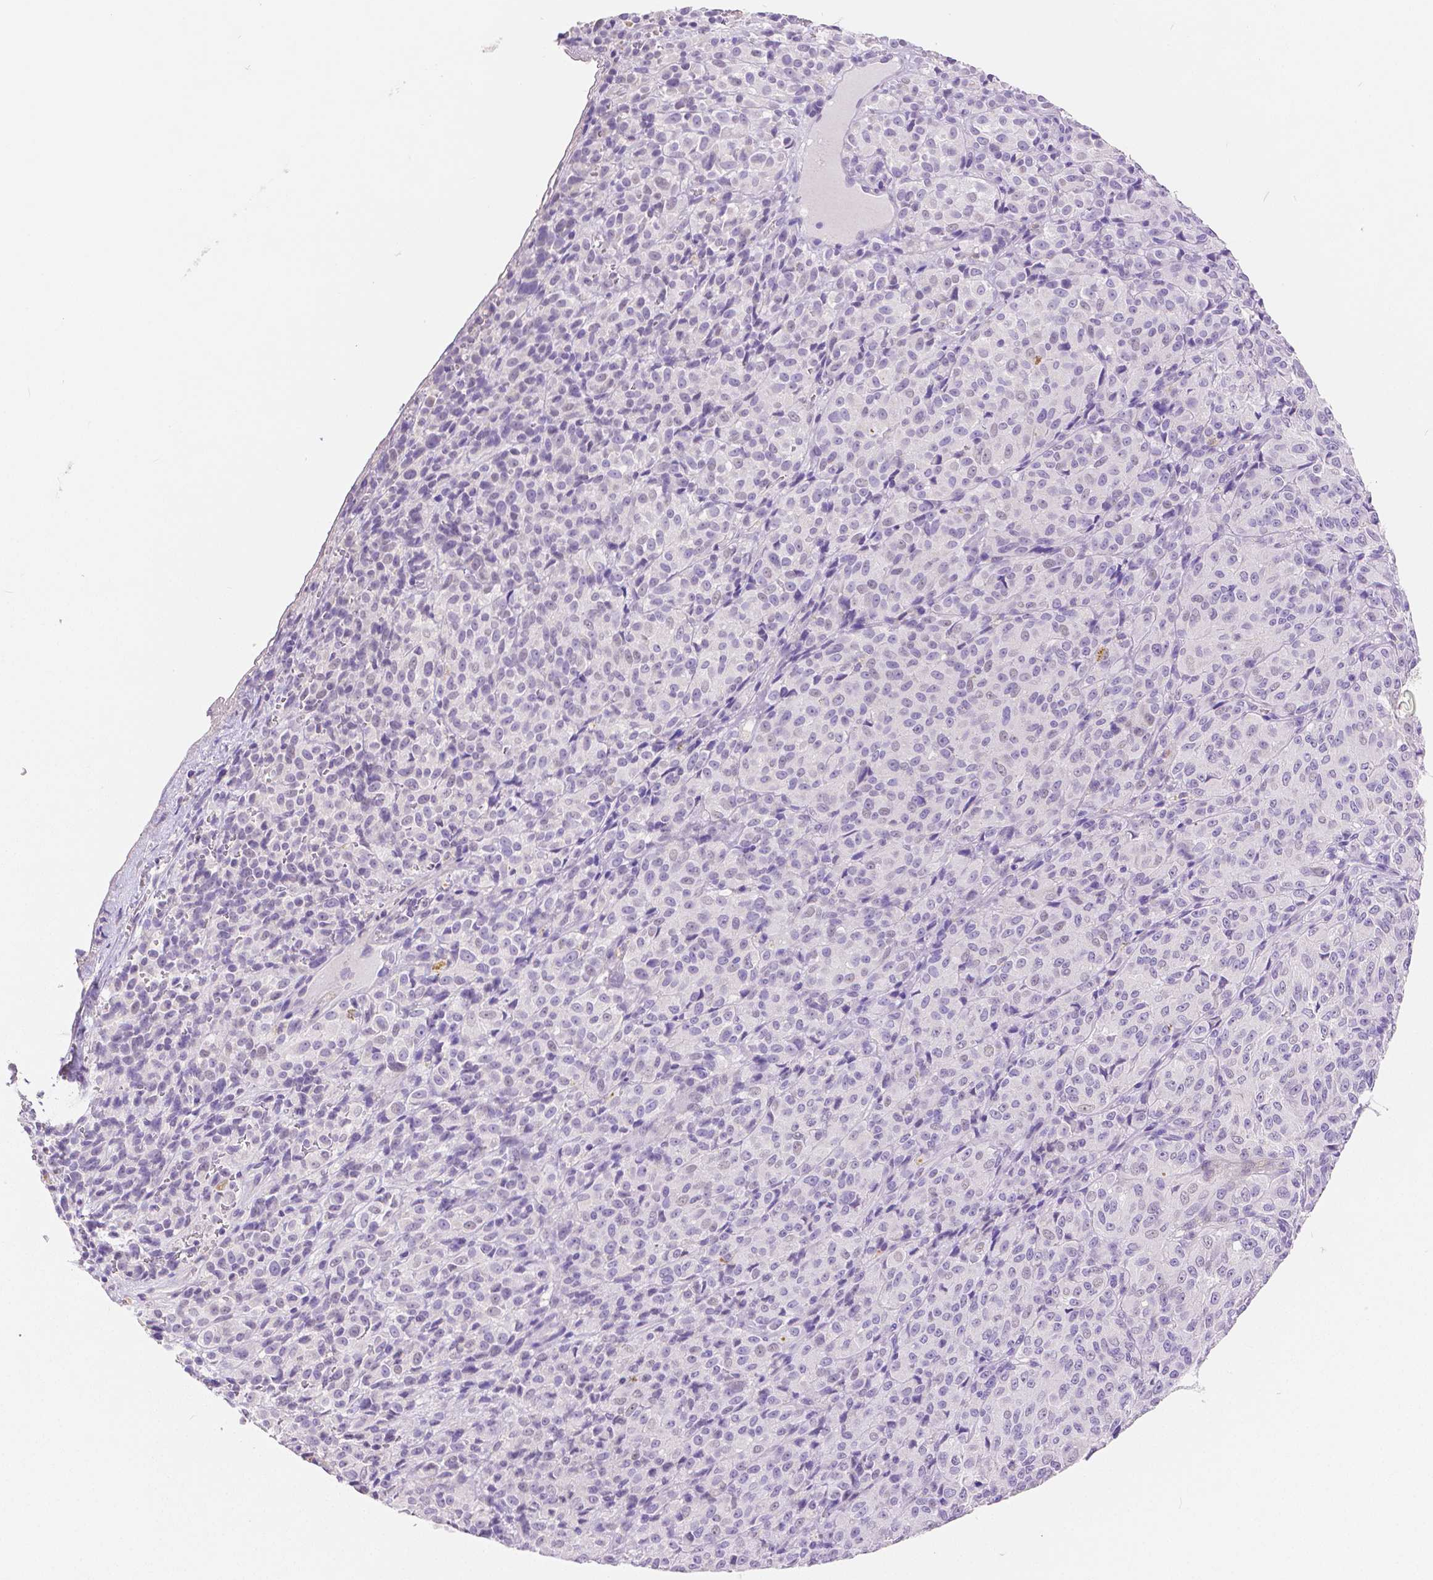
{"staining": {"intensity": "negative", "quantity": "none", "location": "none"}, "tissue": "melanoma", "cell_type": "Tumor cells", "image_type": "cancer", "snomed": [{"axis": "morphology", "description": "Malignant melanoma, Metastatic site"}, {"axis": "topography", "description": "Brain"}], "caption": "Protein analysis of melanoma shows no significant expression in tumor cells.", "gene": "HNF1B", "patient": {"sex": "female", "age": 56}}